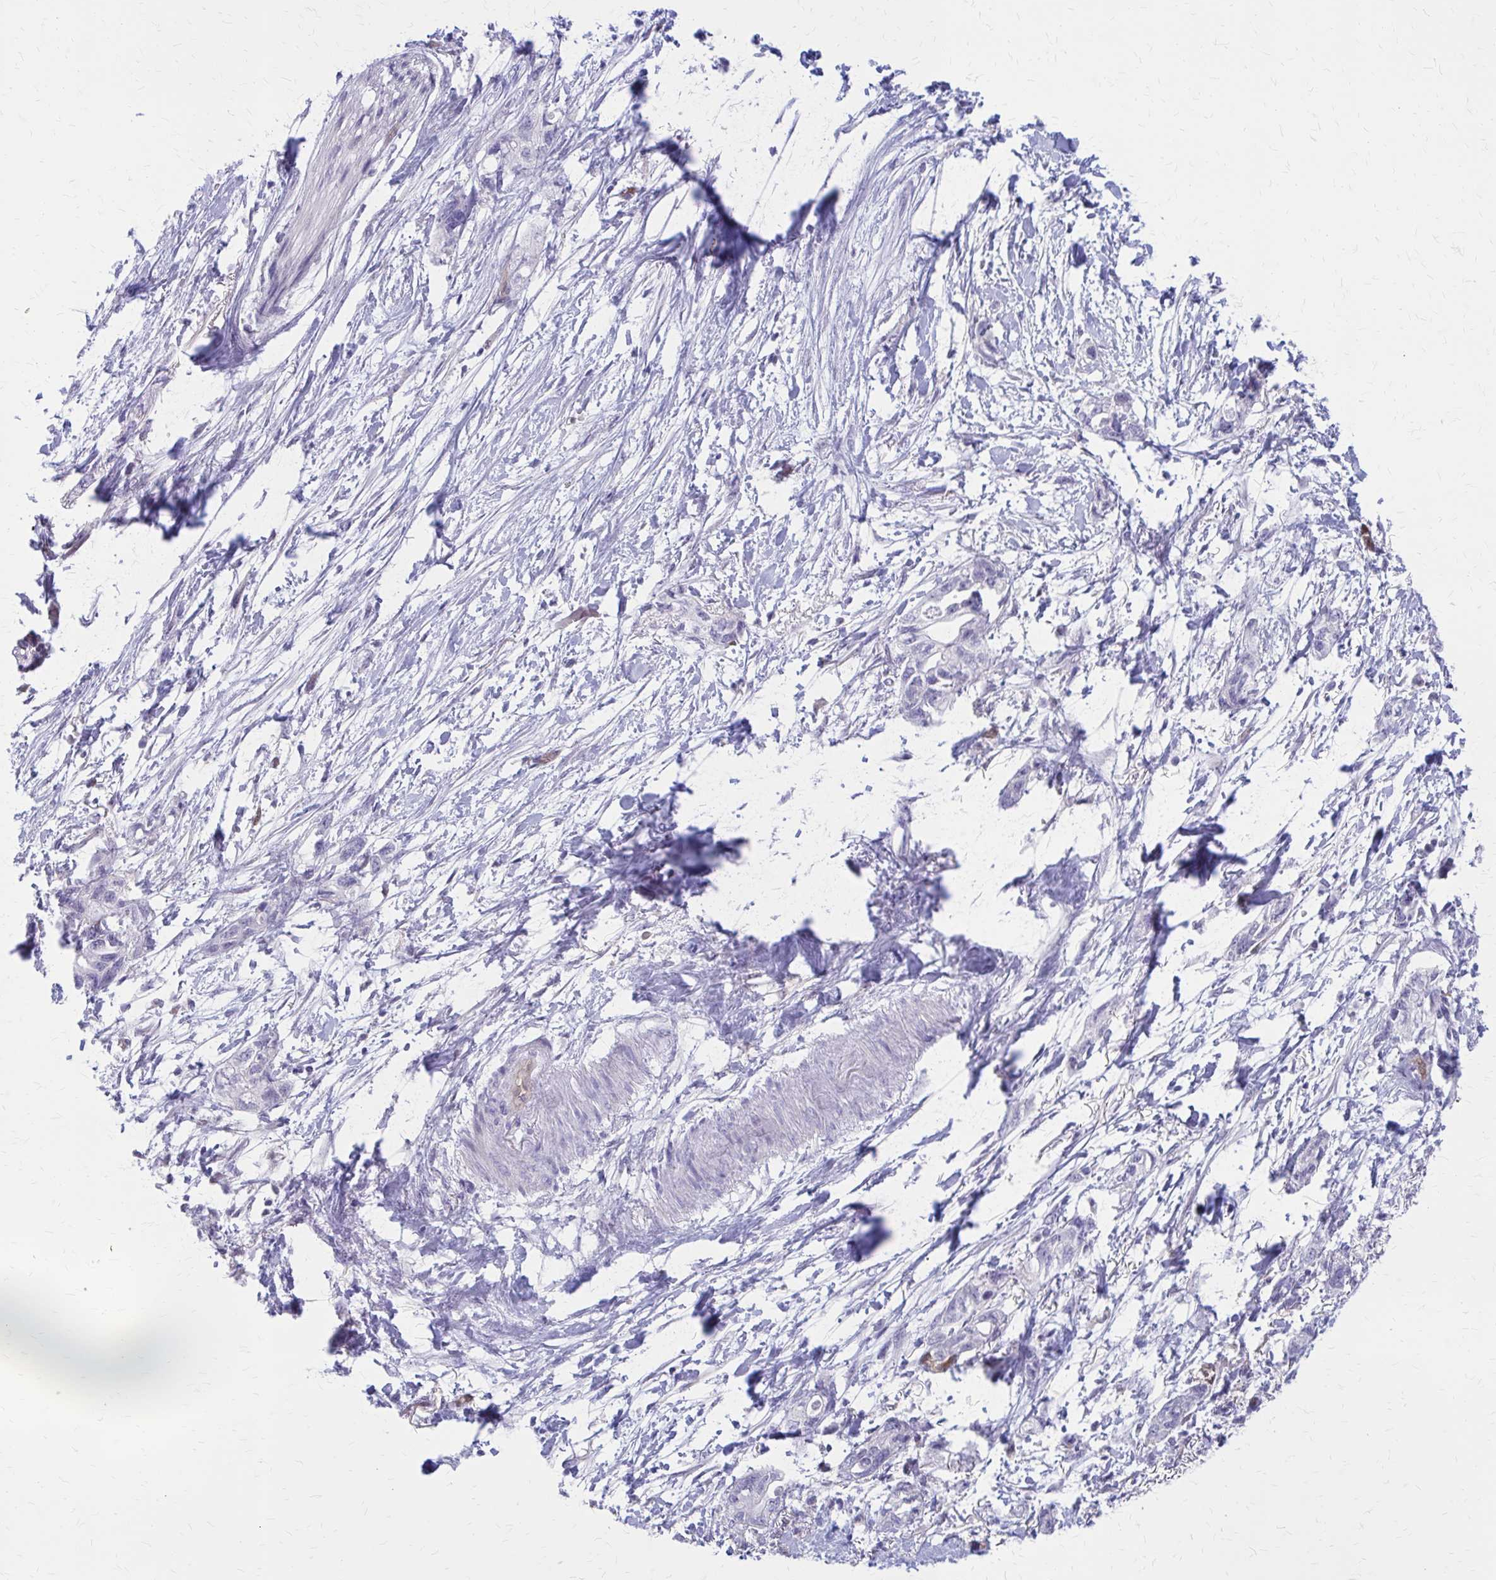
{"staining": {"intensity": "negative", "quantity": "none", "location": "none"}, "tissue": "pancreatic cancer", "cell_type": "Tumor cells", "image_type": "cancer", "snomed": [{"axis": "morphology", "description": "Adenocarcinoma, NOS"}, {"axis": "topography", "description": "Pancreas"}], "caption": "Pancreatic cancer (adenocarcinoma) was stained to show a protein in brown. There is no significant expression in tumor cells.", "gene": "CLIC2", "patient": {"sex": "female", "age": 72}}